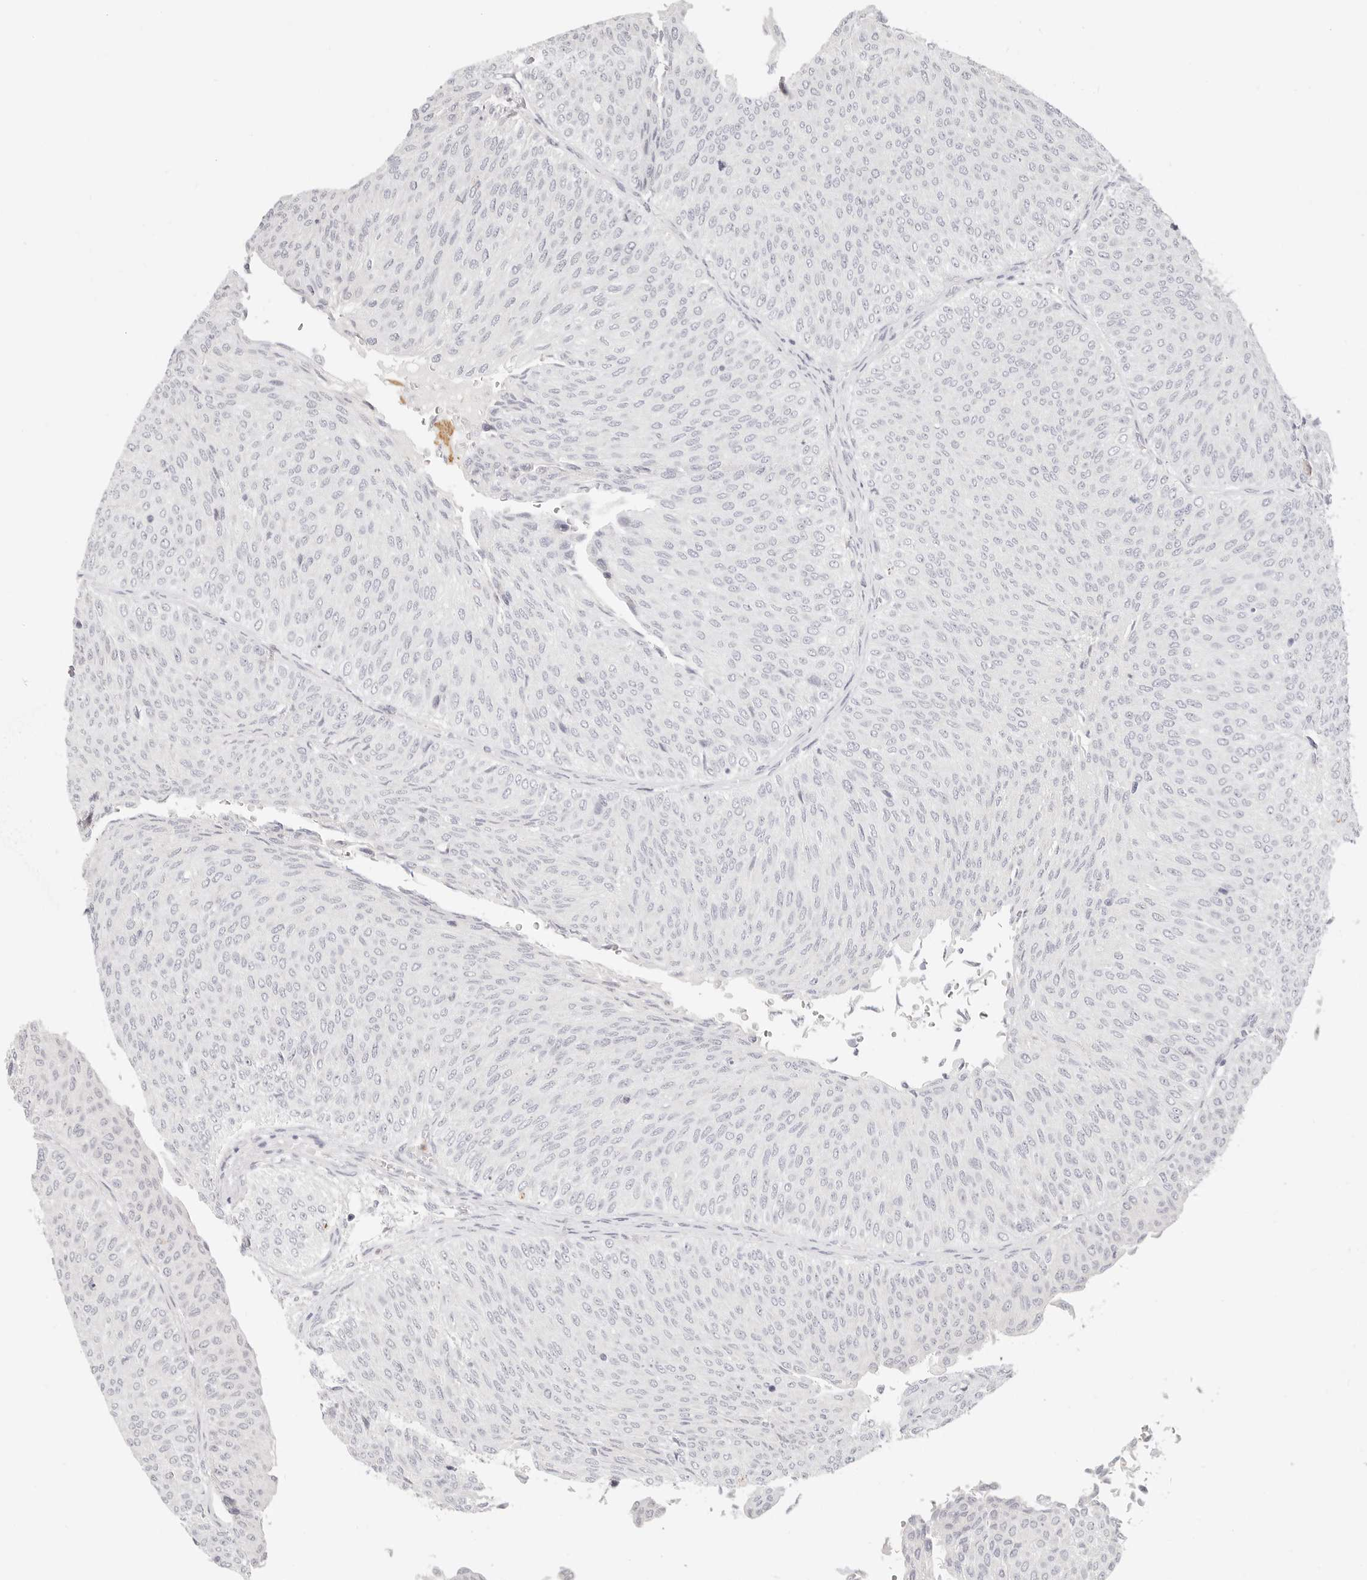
{"staining": {"intensity": "negative", "quantity": "none", "location": "none"}, "tissue": "urothelial cancer", "cell_type": "Tumor cells", "image_type": "cancer", "snomed": [{"axis": "morphology", "description": "Urothelial carcinoma, Low grade"}, {"axis": "topography", "description": "Urinary bladder"}], "caption": "High power microscopy image of an immunohistochemistry (IHC) photomicrograph of urothelial cancer, revealing no significant expression in tumor cells.", "gene": "ASCL1", "patient": {"sex": "male", "age": 78}}